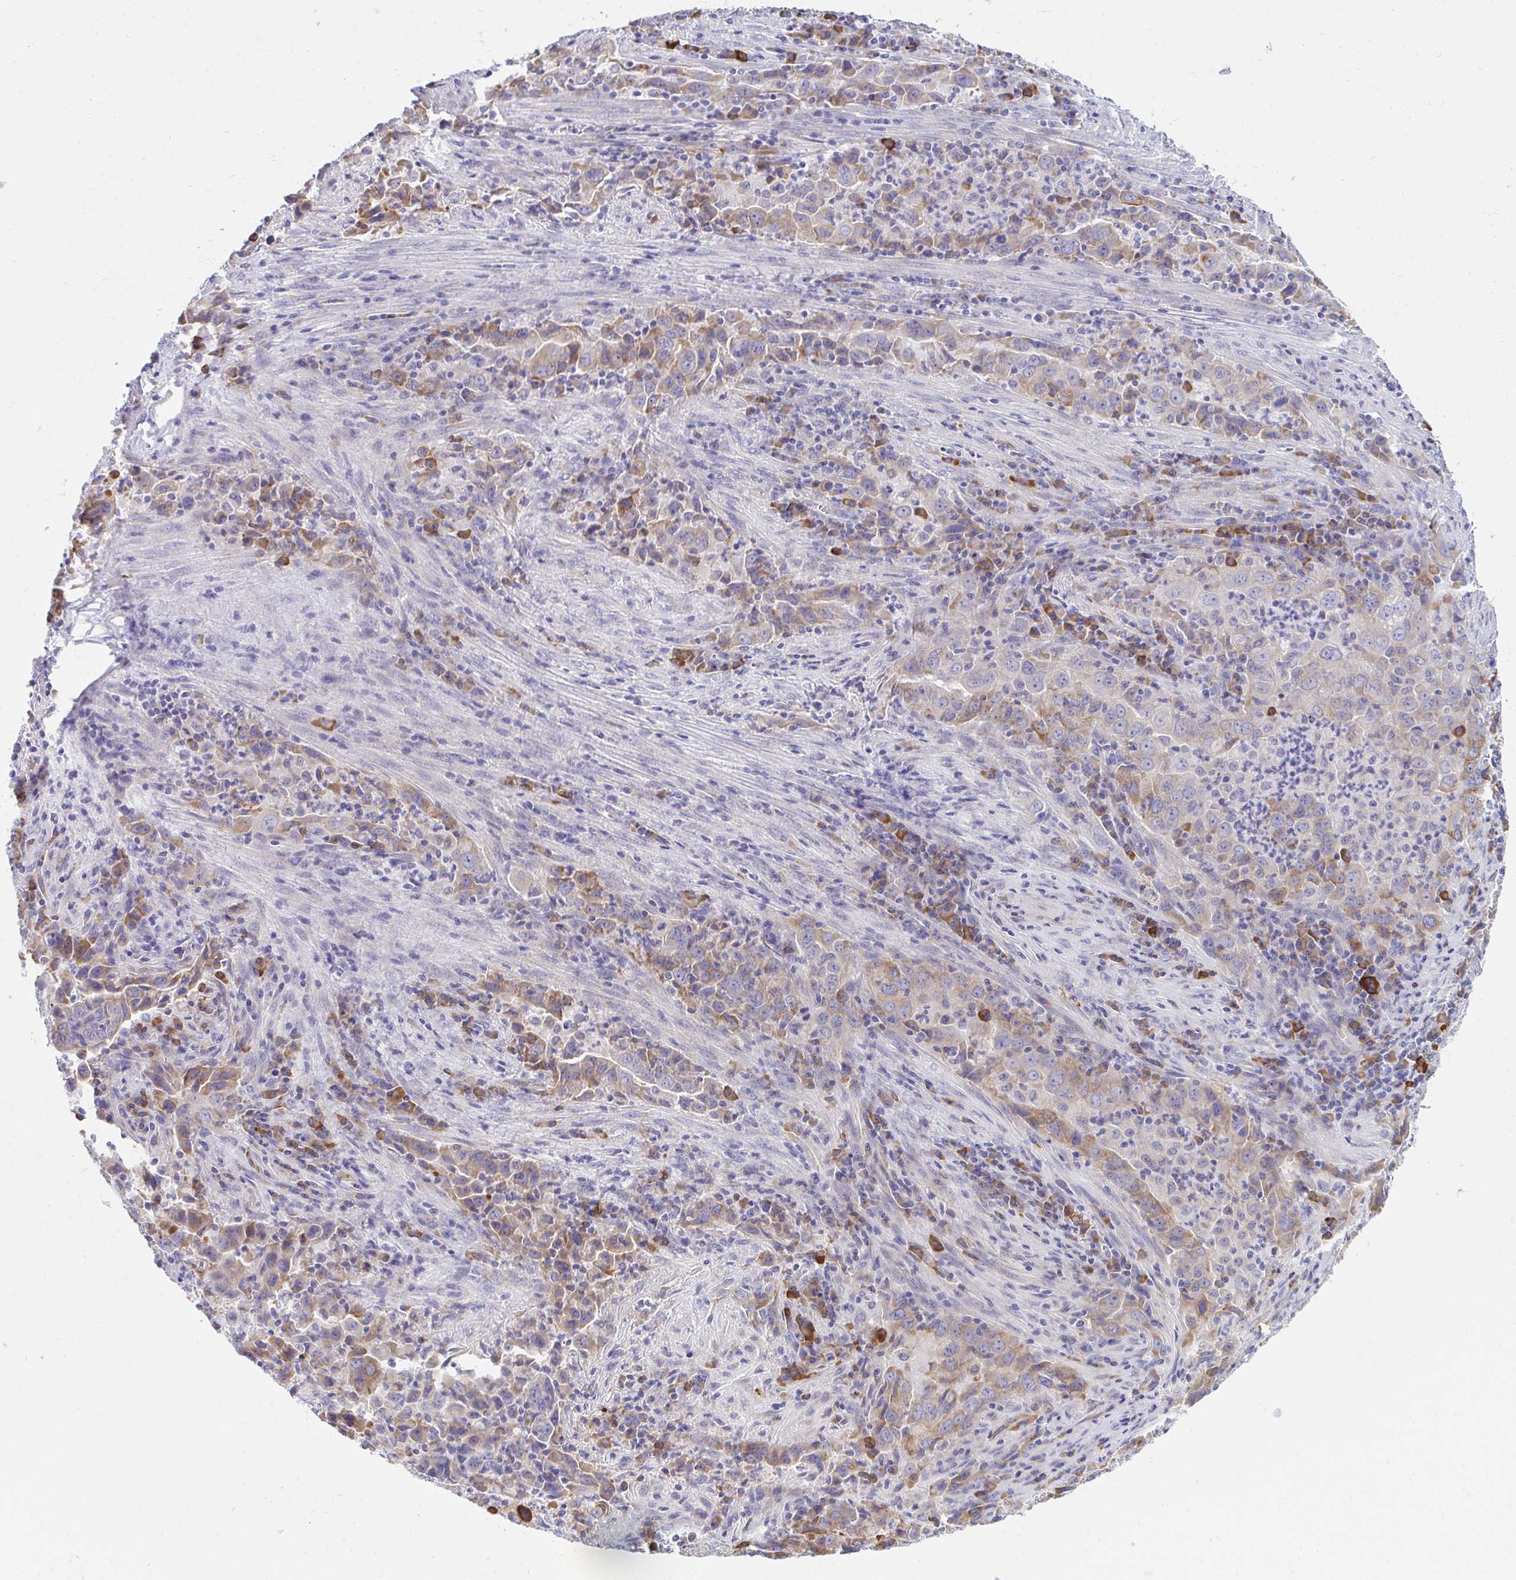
{"staining": {"intensity": "weak", "quantity": "25%-75%", "location": "cytoplasmic/membranous"}, "tissue": "lung cancer", "cell_type": "Tumor cells", "image_type": "cancer", "snomed": [{"axis": "morphology", "description": "Adenocarcinoma, NOS"}, {"axis": "topography", "description": "Lung"}], "caption": "Immunohistochemical staining of human adenocarcinoma (lung) shows low levels of weak cytoplasmic/membranous expression in about 25%-75% of tumor cells.", "gene": "FASLG", "patient": {"sex": "male", "age": 67}}